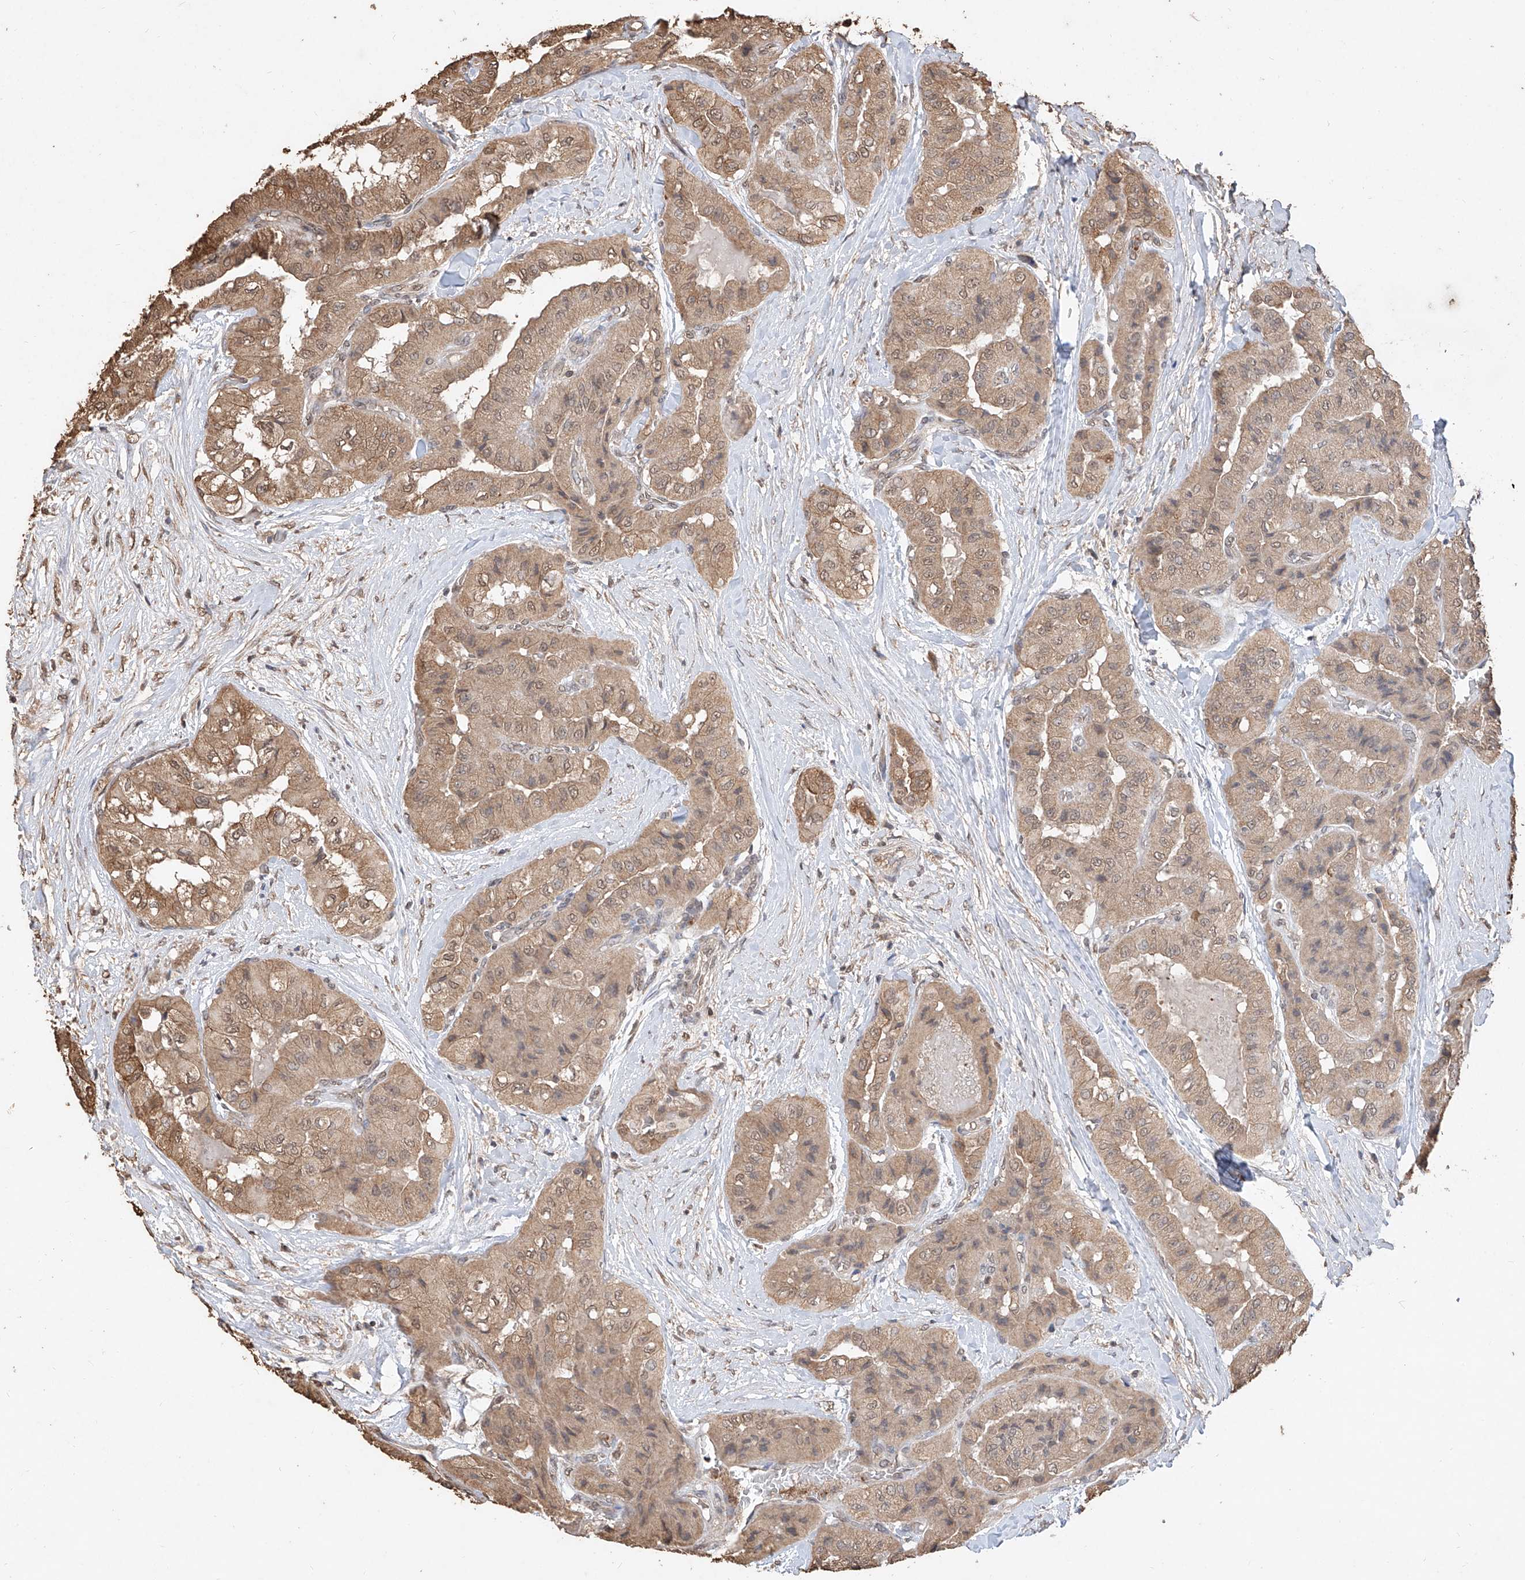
{"staining": {"intensity": "moderate", "quantity": ">75%", "location": "cytoplasmic/membranous,nuclear"}, "tissue": "thyroid cancer", "cell_type": "Tumor cells", "image_type": "cancer", "snomed": [{"axis": "morphology", "description": "Papillary adenocarcinoma, NOS"}, {"axis": "topography", "description": "Thyroid gland"}], "caption": "Human thyroid cancer (papillary adenocarcinoma) stained for a protein (brown) shows moderate cytoplasmic/membranous and nuclear positive positivity in approximately >75% of tumor cells.", "gene": "ELOVL1", "patient": {"sex": "female", "age": 59}}